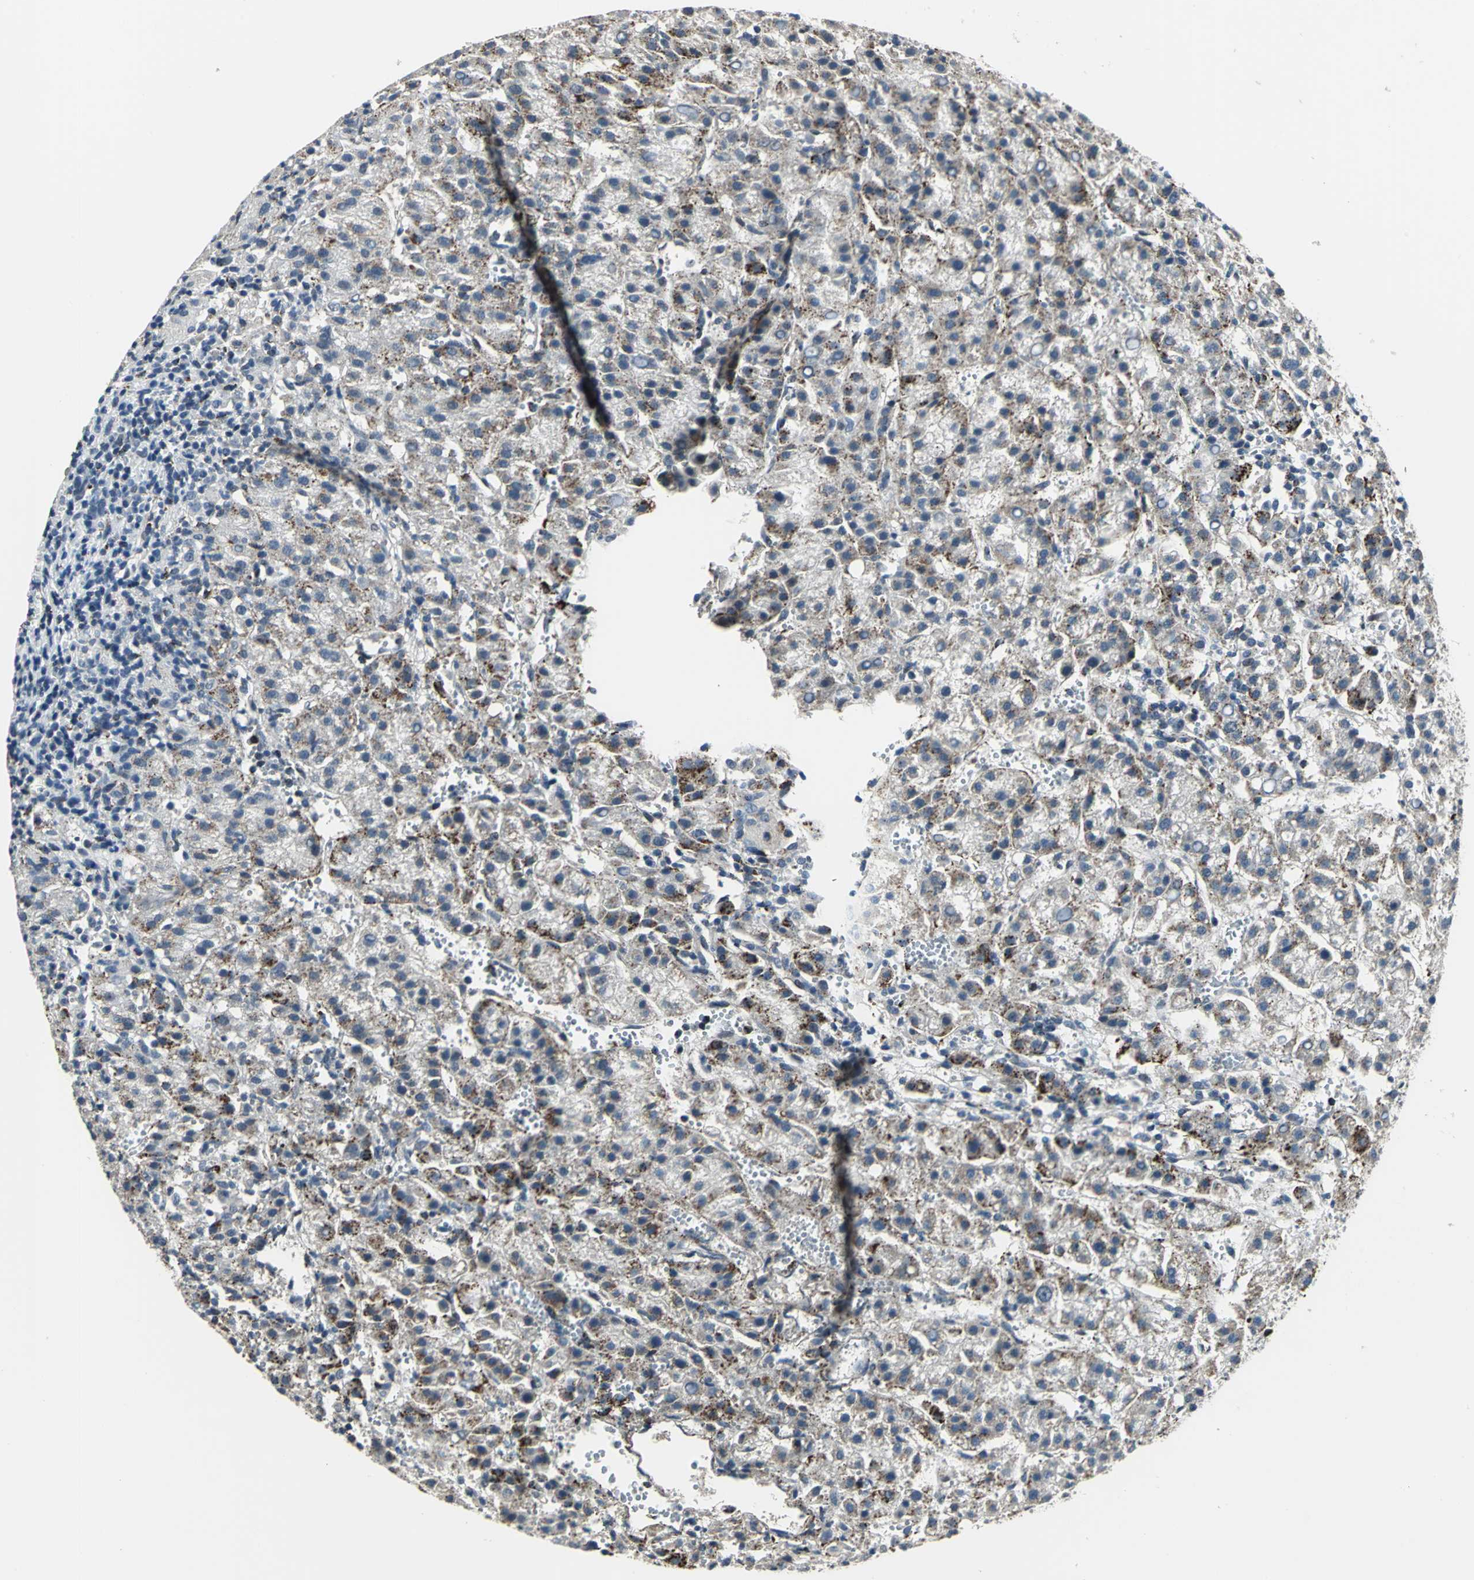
{"staining": {"intensity": "moderate", "quantity": "25%-75%", "location": "cytoplasmic/membranous"}, "tissue": "liver cancer", "cell_type": "Tumor cells", "image_type": "cancer", "snomed": [{"axis": "morphology", "description": "Carcinoma, Hepatocellular, NOS"}, {"axis": "topography", "description": "Liver"}], "caption": "About 25%-75% of tumor cells in human liver hepatocellular carcinoma reveal moderate cytoplasmic/membranous protein staining as visualized by brown immunohistochemical staining.", "gene": "ELF2", "patient": {"sex": "female", "age": 58}}